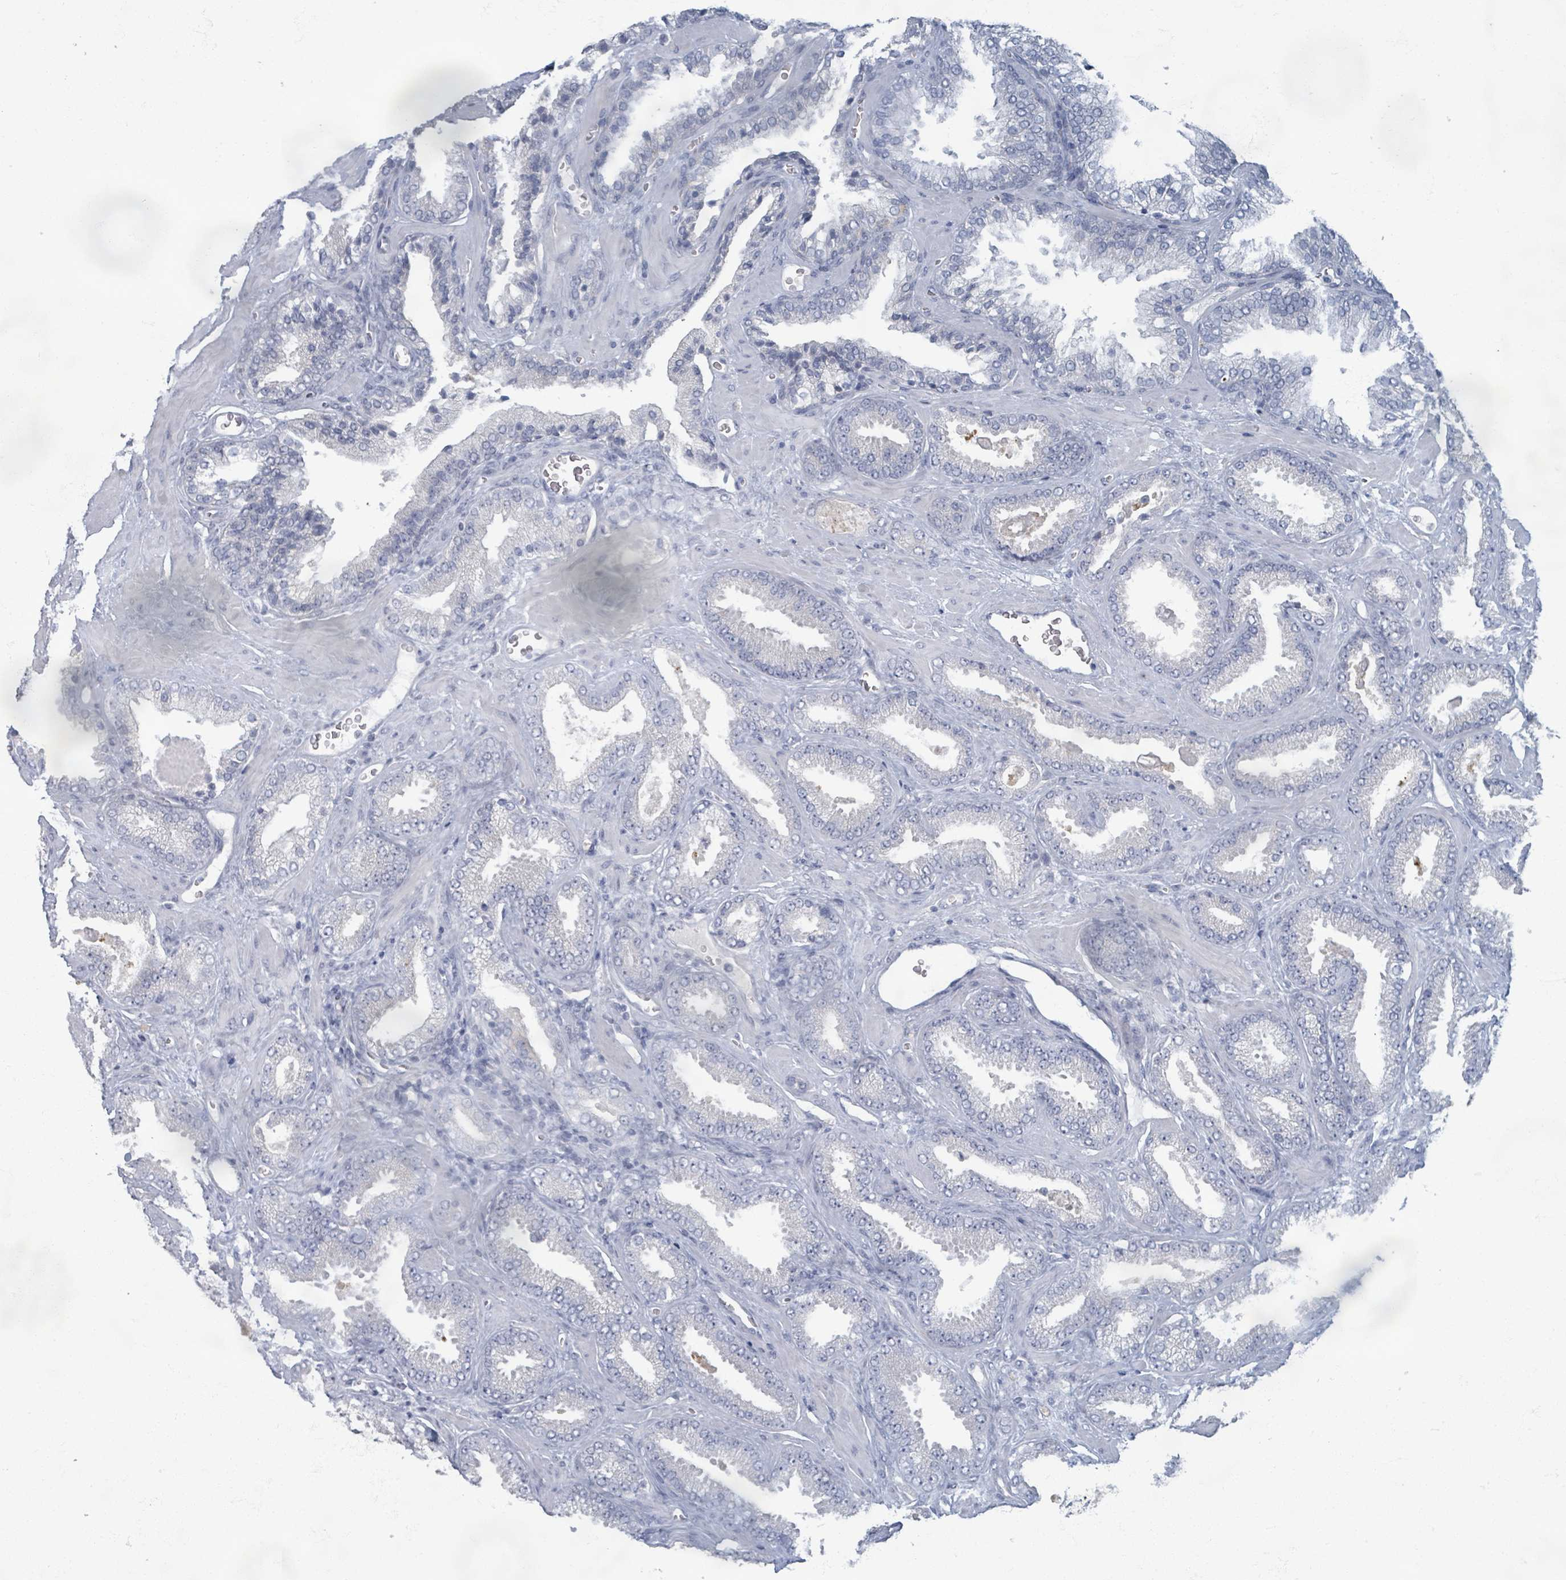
{"staining": {"intensity": "negative", "quantity": "none", "location": "none"}, "tissue": "prostate cancer", "cell_type": "Tumor cells", "image_type": "cancer", "snomed": [{"axis": "morphology", "description": "Adenocarcinoma, Low grade"}, {"axis": "topography", "description": "Prostate"}], "caption": "There is no significant positivity in tumor cells of prostate cancer (low-grade adenocarcinoma).", "gene": "WNT11", "patient": {"sex": "male", "age": 62}}